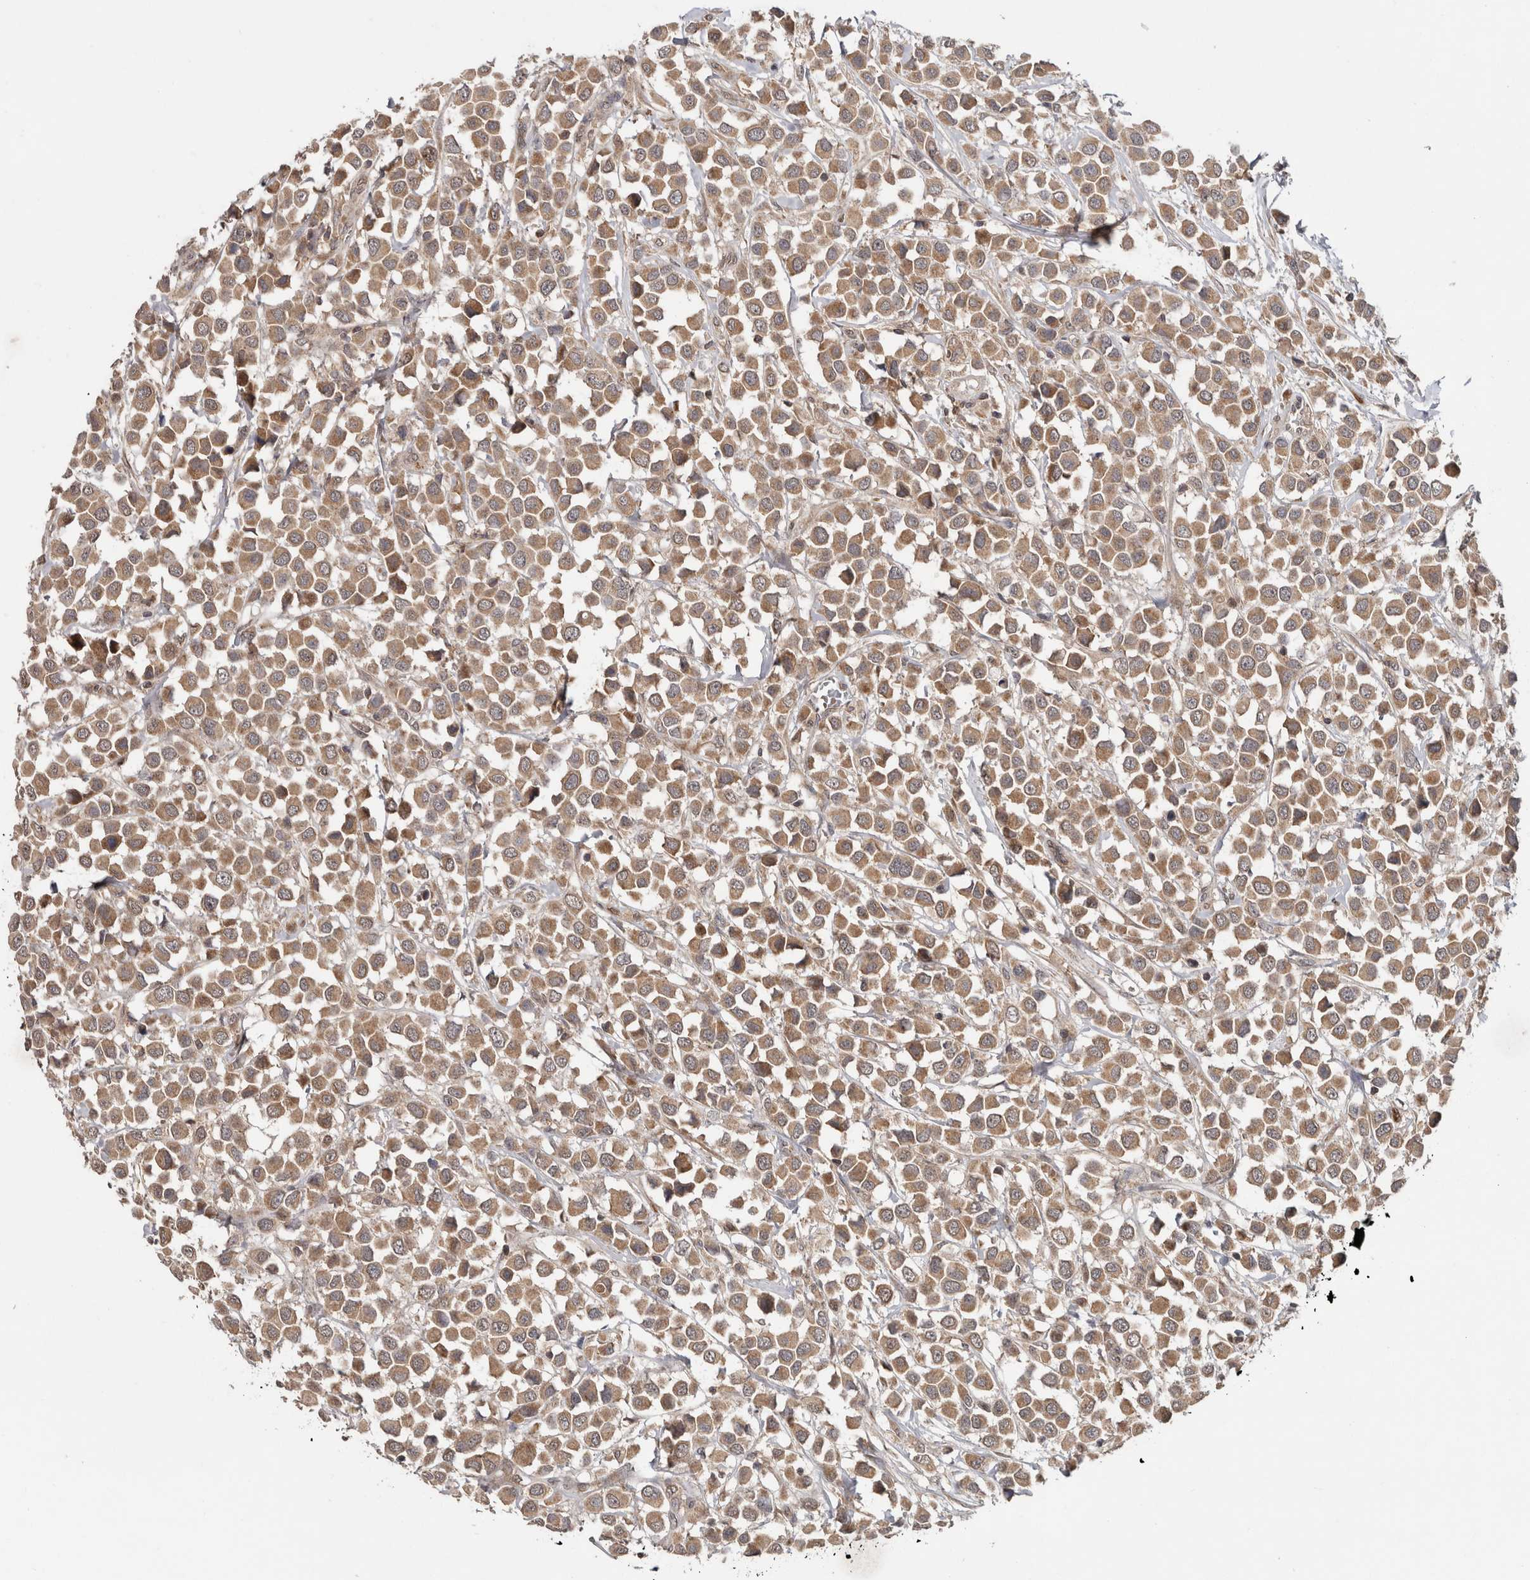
{"staining": {"intensity": "moderate", "quantity": ">75%", "location": "cytoplasmic/membranous"}, "tissue": "breast cancer", "cell_type": "Tumor cells", "image_type": "cancer", "snomed": [{"axis": "morphology", "description": "Duct carcinoma"}, {"axis": "topography", "description": "Breast"}], "caption": "About >75% of tumor cells in breast cancer (invasive ductal carcinoma) display moderate cytoplasmic/membranous protein positivity as visualized by brown immunohistochemical staining.", "gene": "HMOX2", "patient": {"sex": "female", "age": 61}}